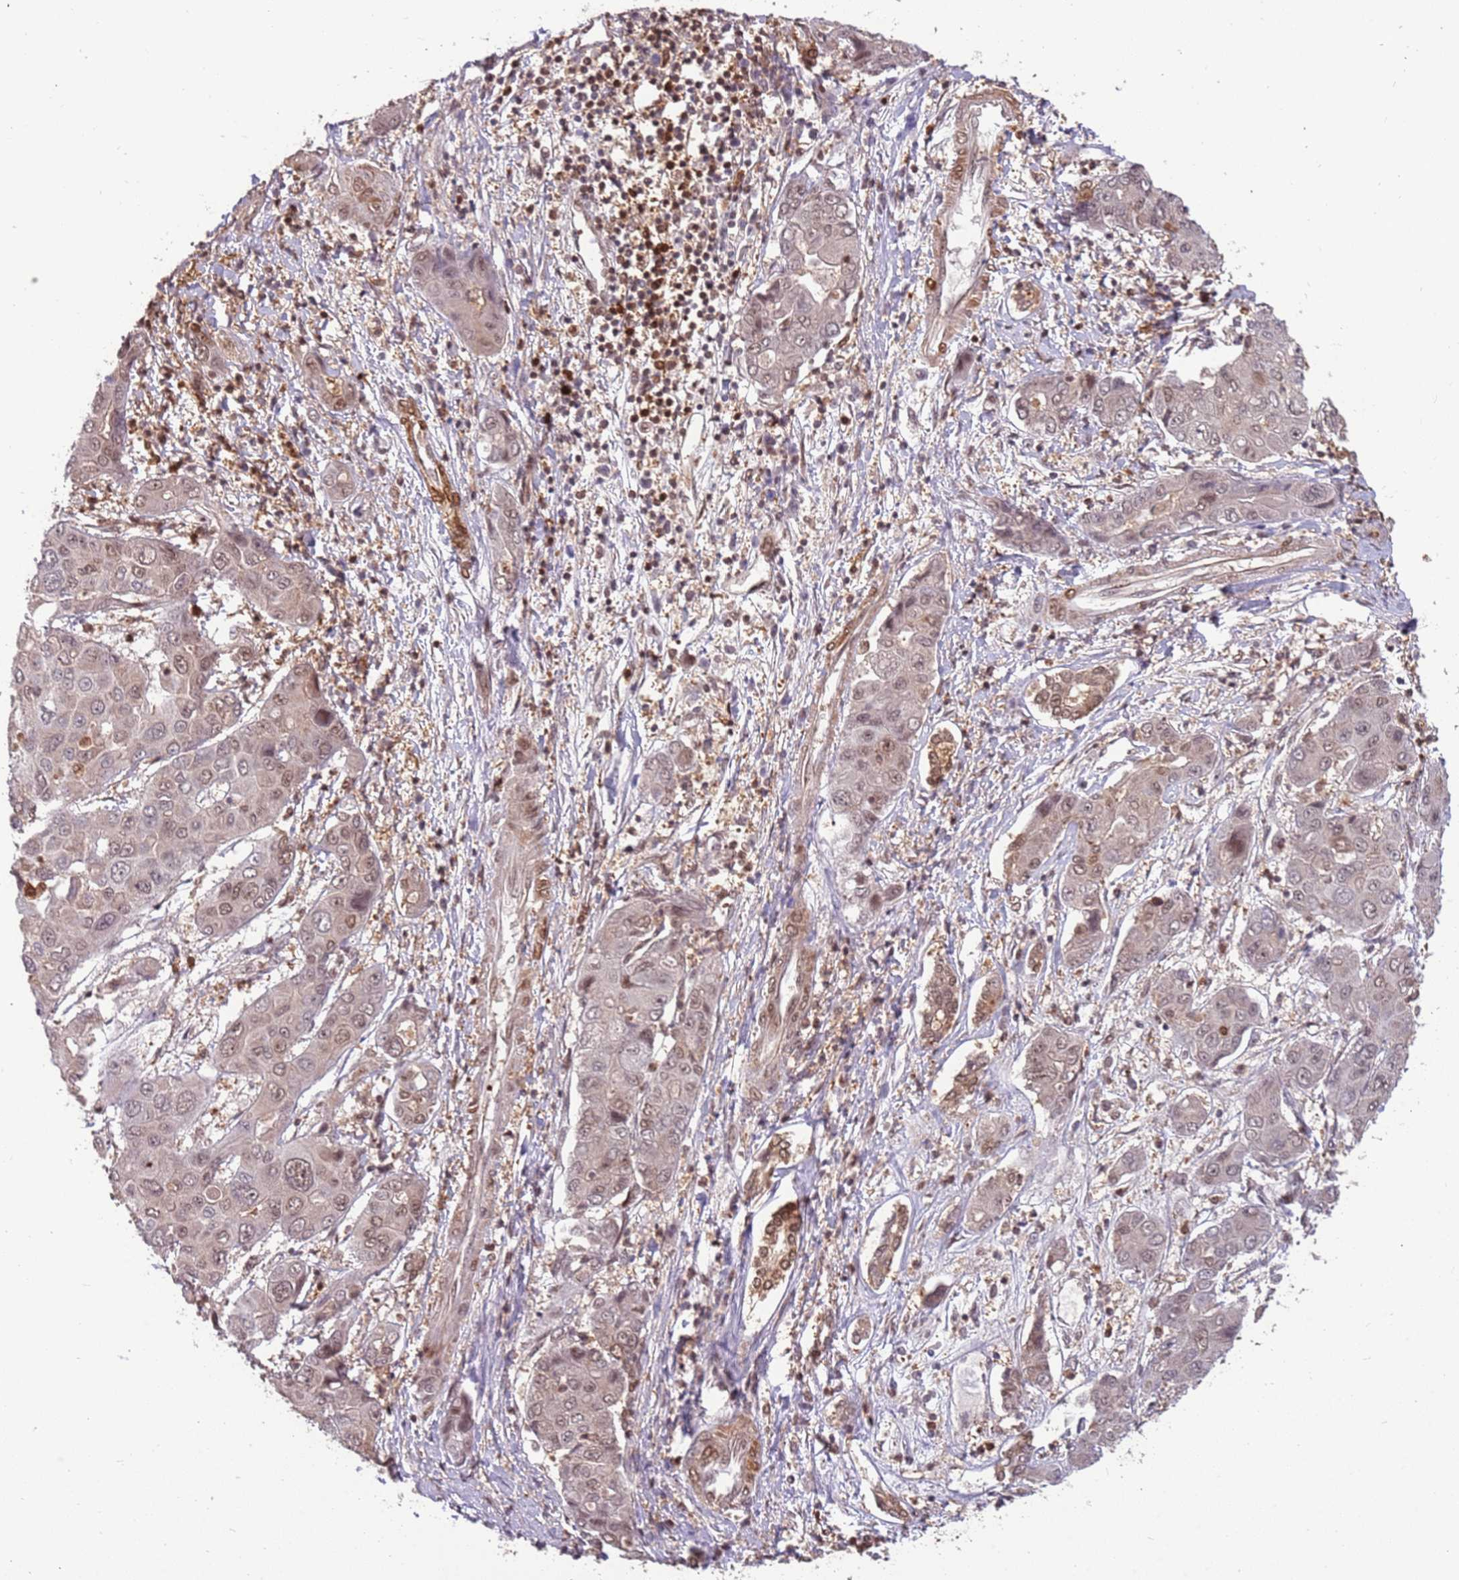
{"staining": {"intensity": "weak", "quantity": "25%-75%", "location": "nuclear"}, "tissue": "liver cancer", "cell_type": "Tumor cells", "image_type": "cancer", "snomed": [{"axis": "morphology", "description": "Cholangiocarcinoma"}, {"axis": "topography", "description": "Liver"}], "caption": "Immunohistochemical staining of human liver cancer (cholangiocarcinoma) exhibits low levels of weak nuclear staining in about 25%-75% of tumor cells. The staining was performed using DAB (3,3'-diaminobenzidine) to visualize the protein expression in brown, while the nuclei were stained in blue with hematoxylin (Magnification: 20x).", "gene": "GBP2", "patient": {"sex": "male", "age": 67}}